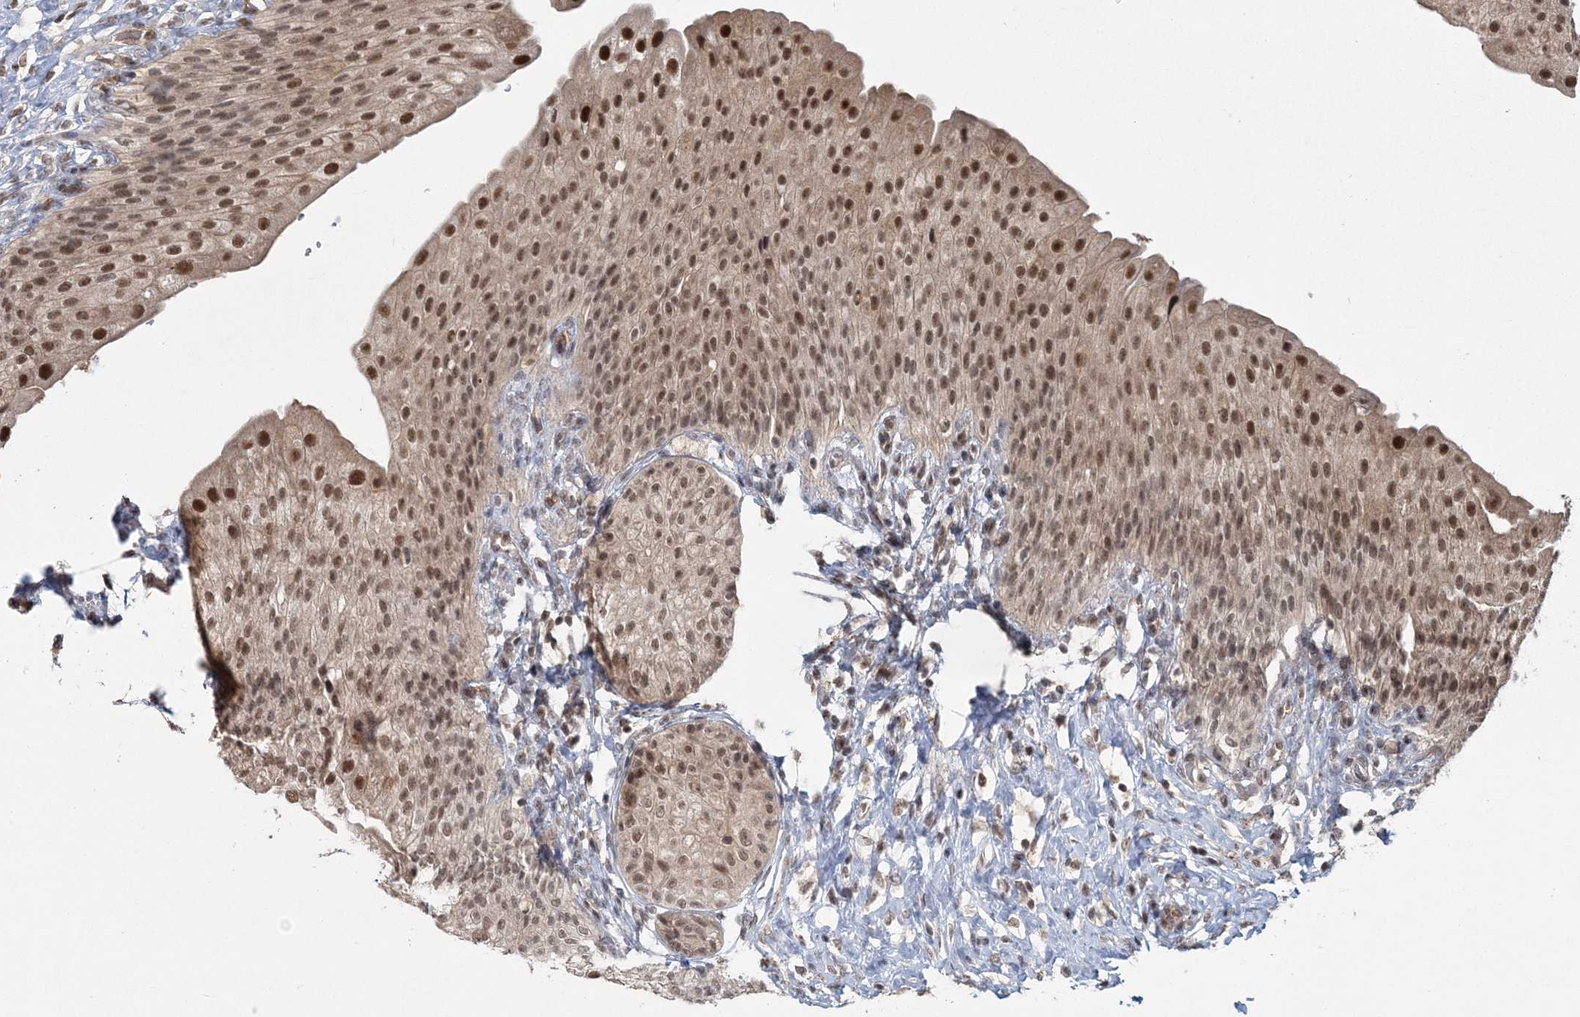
{"staining": {"intensity": "moderate", "quantity": ">75%", "location": "nuclear"}, "tissue": "urinary bladder", "cell_type": "Urothelial cells", "image_type": "normal", "snomed": [{"axis": "morphology", "description": "Normal tissue, NOS"}, {"axis": "morphology", "description": "Urothelial carcinoma, High grade"}, {"axis": "topography", "description": "Urinary bladder"}], "caption": "The micrograph shows a brown stain indicating the presence of a protein in the nuclear of urothelial cells in urinary bladder. The protein of interest is stained brown, and the nuclei are stained in blue (DAB IHC with brightfield microscopy, high magnification).", "gene": "COPS7B", "patient": {"sex": "male", "age": 46}}